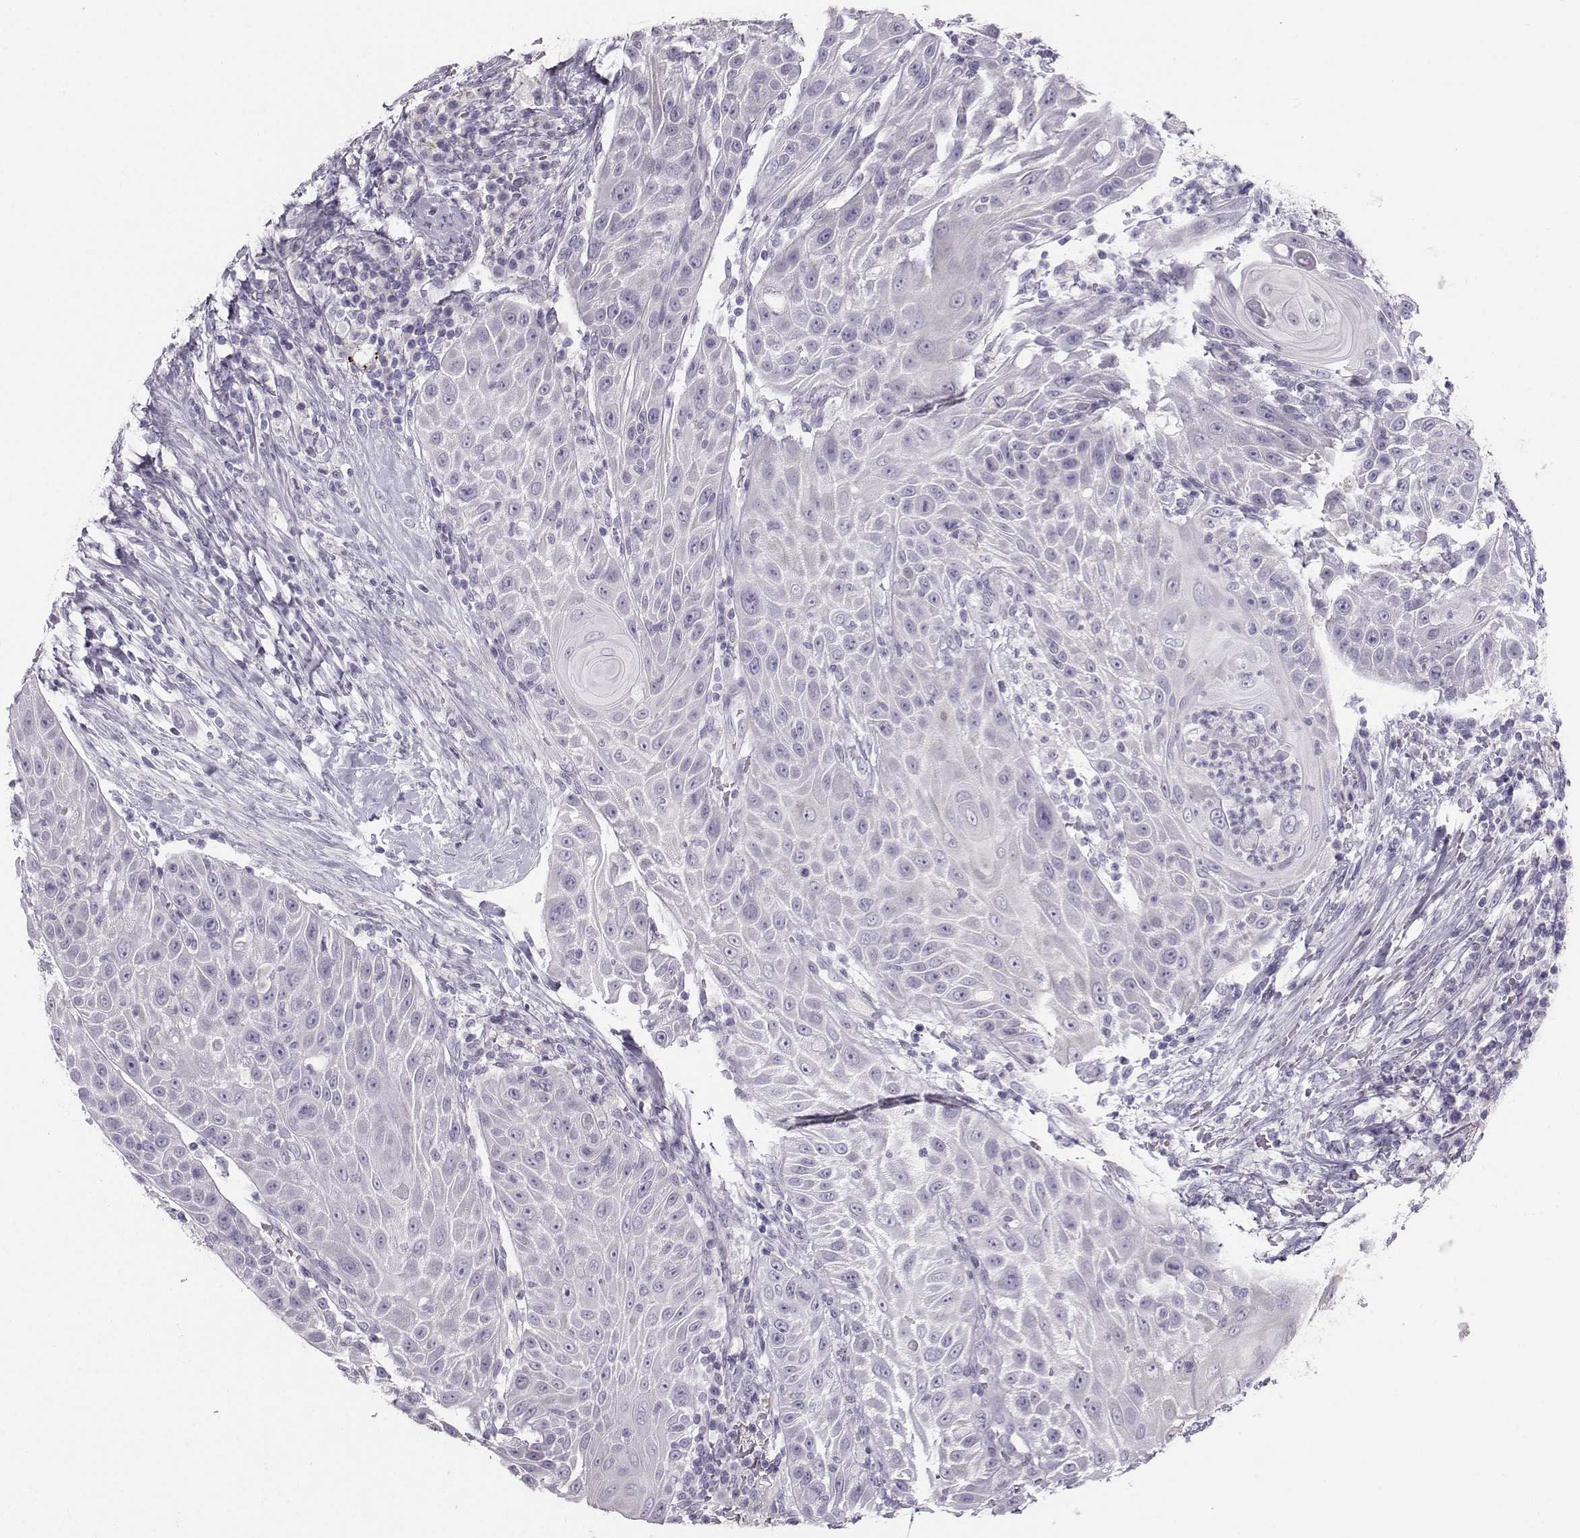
{"staining": {"intensity": "negative", "quantity": "none", "location": "none"}, "tissue": "head and neck cancer", "cell_type": "Tumor cells", "image_type": "cancer", "snomed": [{"axis": "morphology", "description": "Squamous cell carcinoma, NOS"}, {"axis": "topography", "description": "Head-Neck"}], "caption": "This is an immunohistochemistry (IHC) image of human head and neck cancer (squamous cell carcinoma). There is no staining in tumor cells.", "gene": "CASR", "patient": {"sex": "male", "age": 69}}